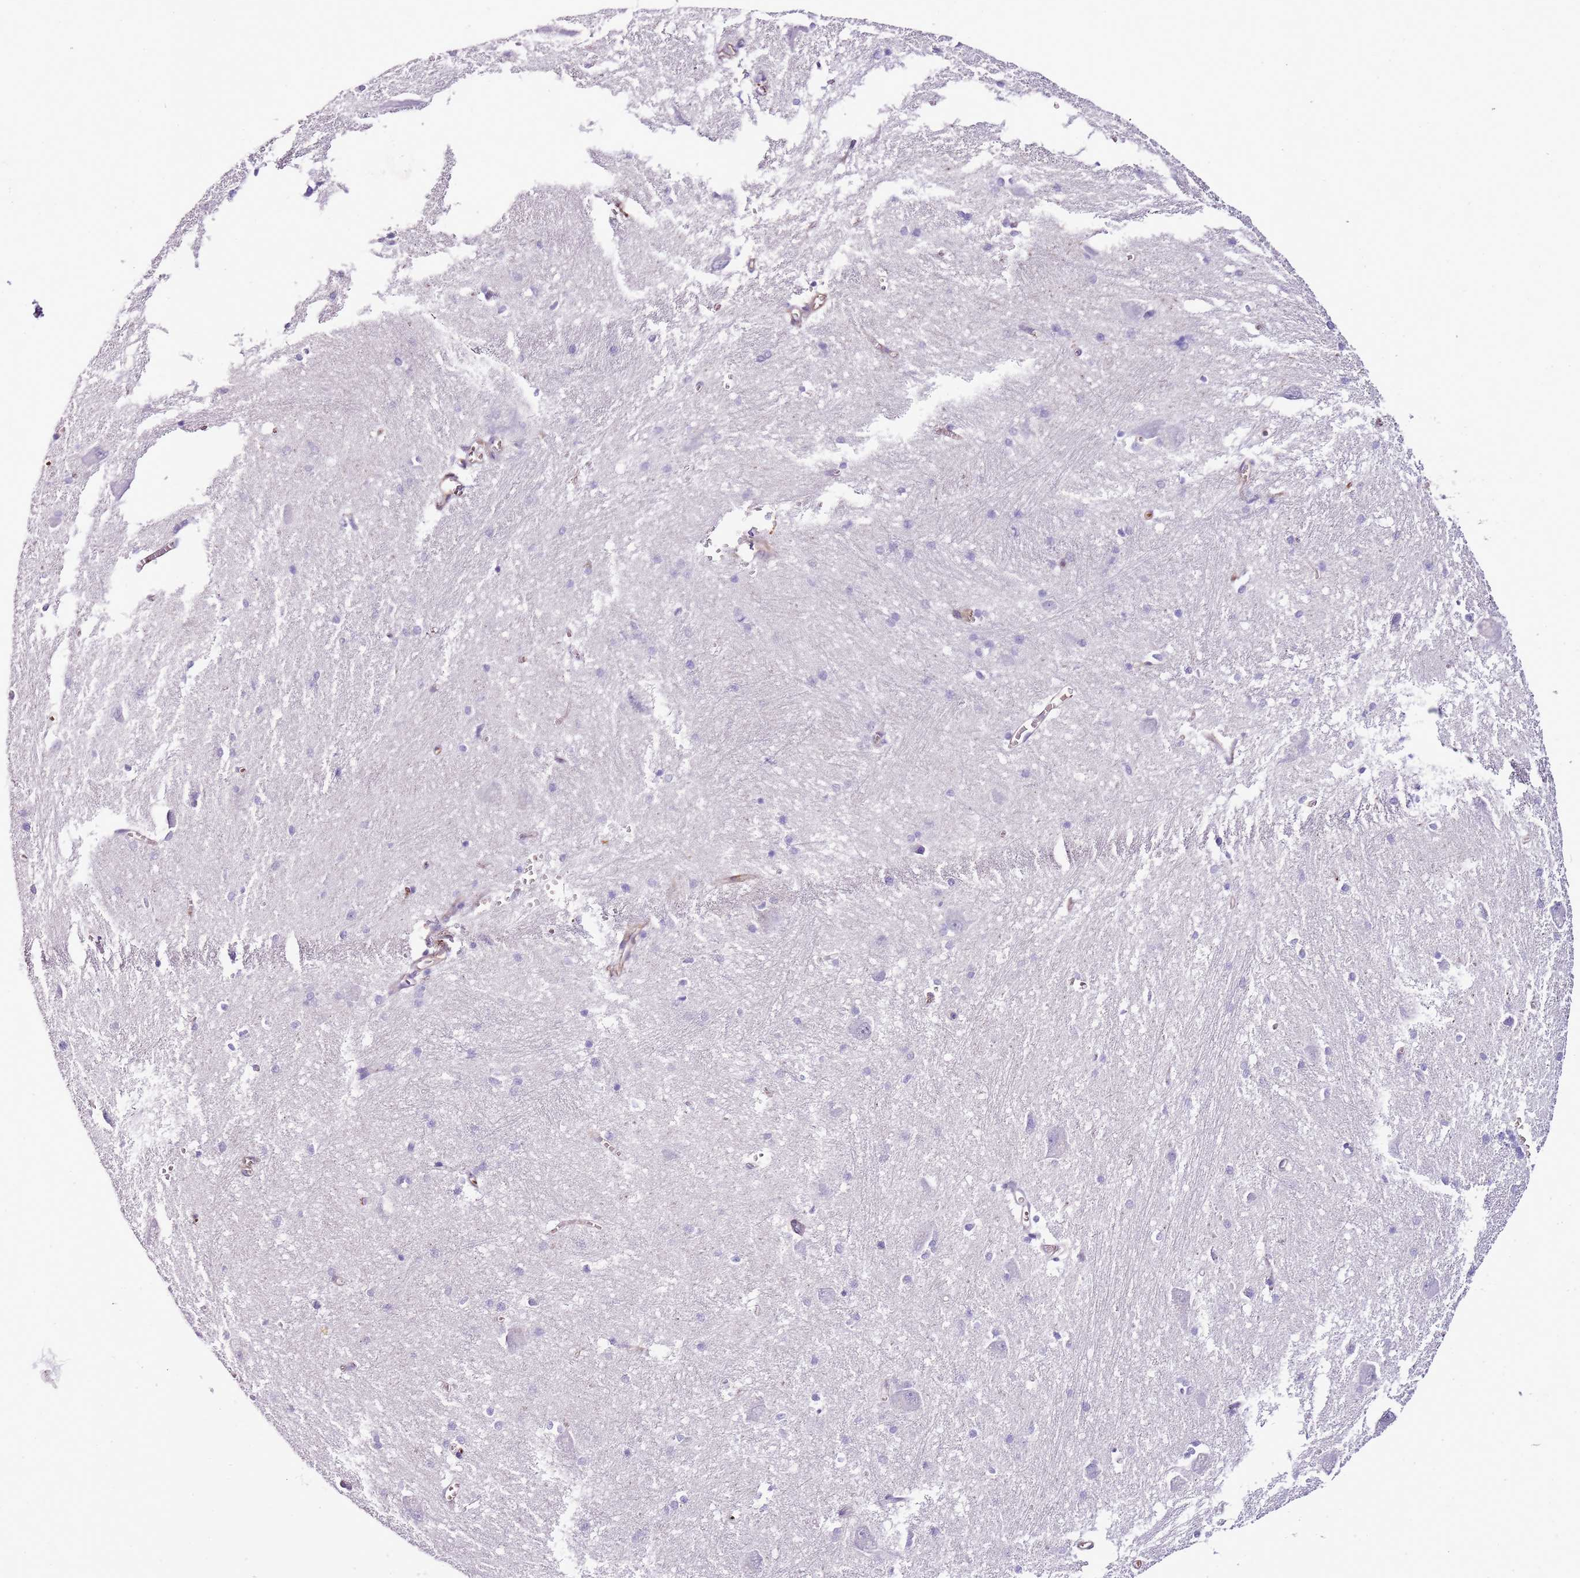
{"staining": {"intensity": "negative", "quantity": "none", "location": "none"}, "tissue": "caudate", "cell_type": "Glial cells", "image_type": "normal", "snomed": [{"axis": "morphology", "description": "Normal tissue, NOS"}, {"axis": "topography", "description": "Lateral ventricle wall"}], "caption": "Glial cells are negative for brown protein staining in benign caudate. Nuclei are stained in blue.", "gene": "GFRAL", "patient": {"sex": "male", "age": 37}}